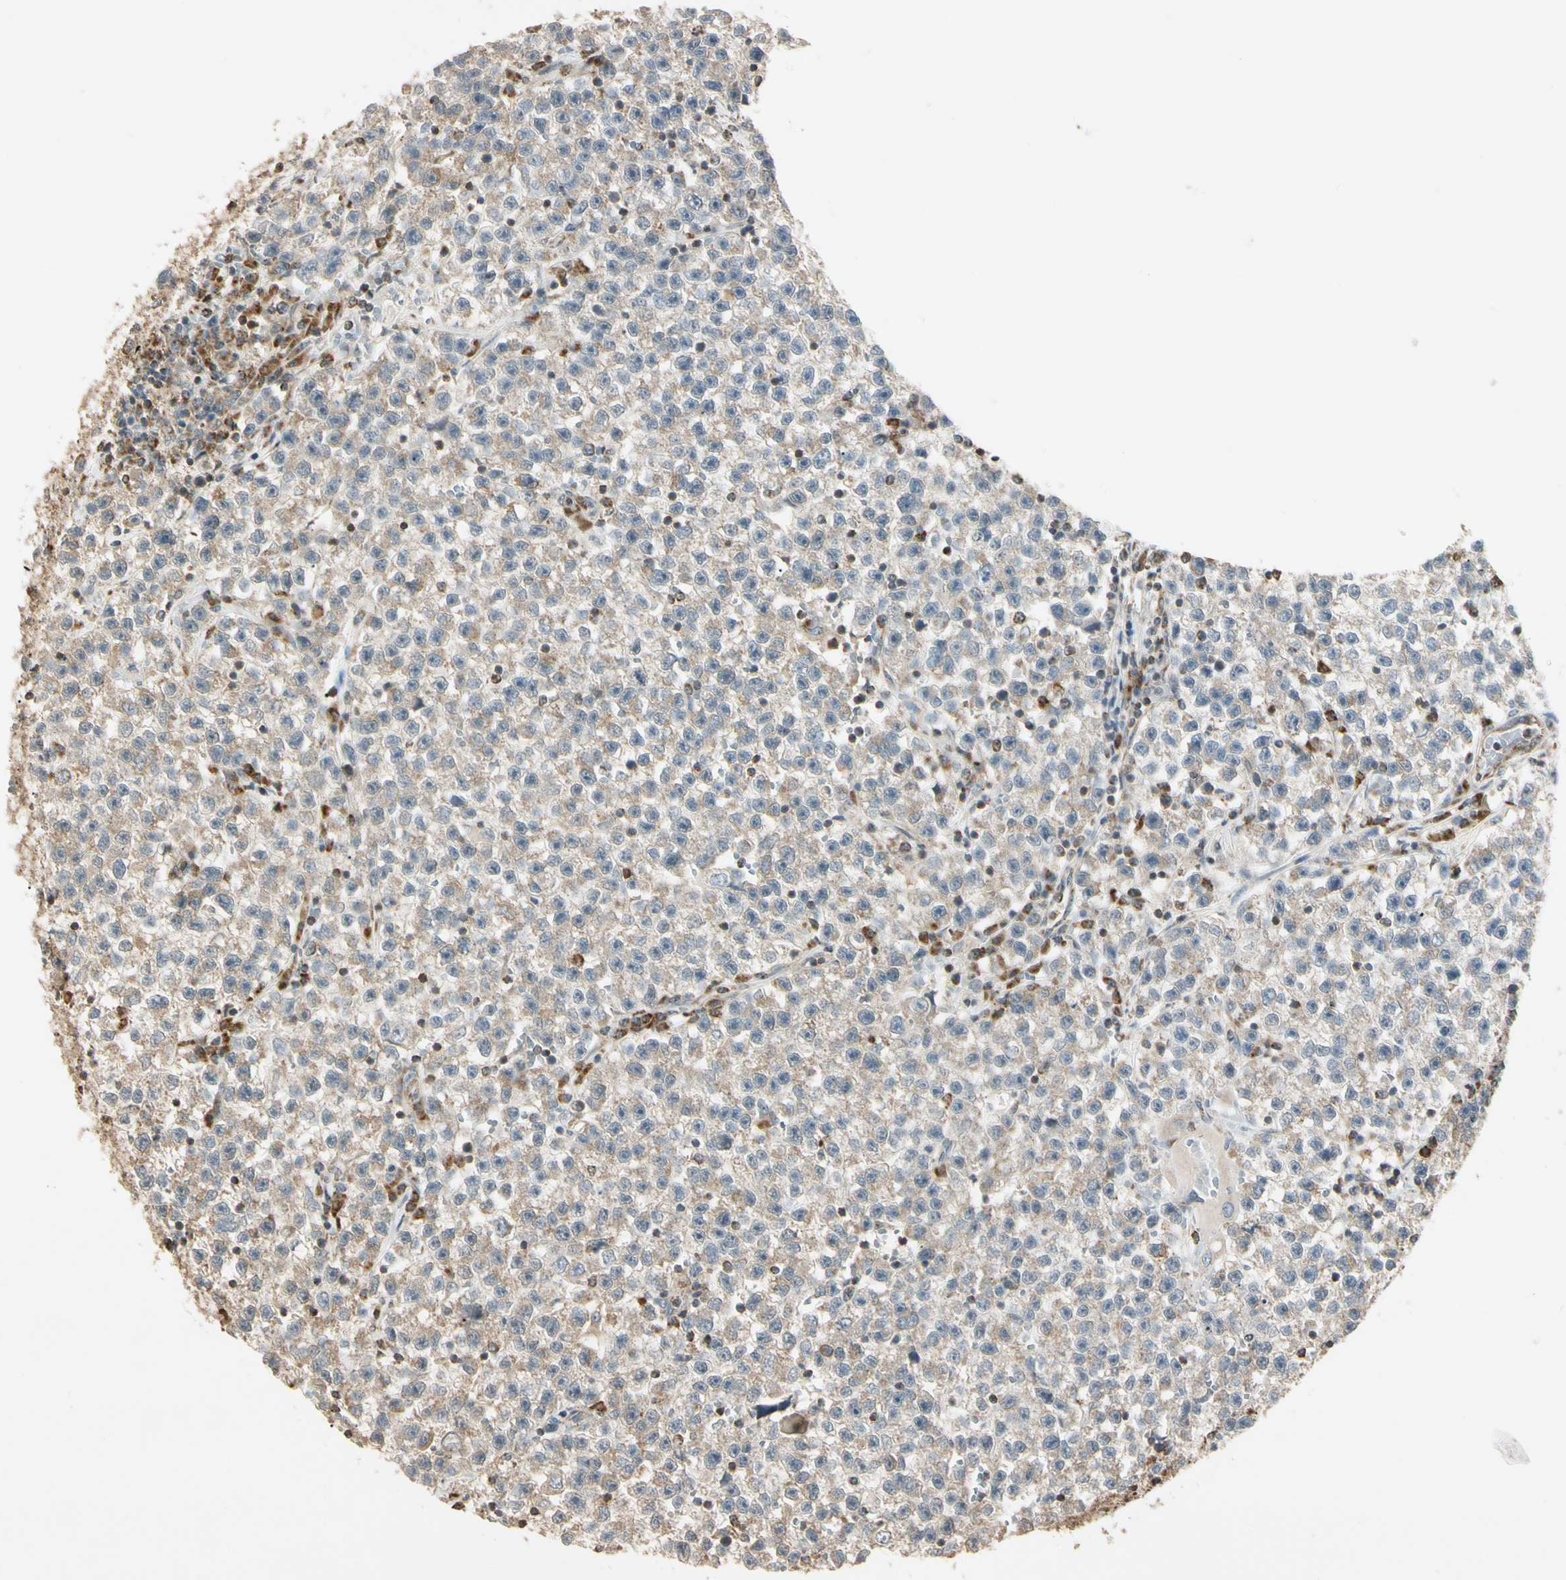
{"staining": {"intensity": "weak", "quantity": ">75%", "location": "cytoplasmic/membranous"}, "tissue": "testis cancer", "cell_type": "Tumor cells", "image_type": "cancer", "snomed": [{"axis": "morphology", "description": "Seminoma, NOS"}, {"axis": "topography", "description": "Testis"}], "caption": "High-magnification brightfield microscopy of testis cancer (seminoma) stained with DAB (brown) and counterstained with hematoxylin (blue). tumor cells exhibit weak cytoplasmic/membranous expression is appreciated in about>75% of cells.", "gene": "PRDX5", "patient": {"sex": "male", "age": 22}}